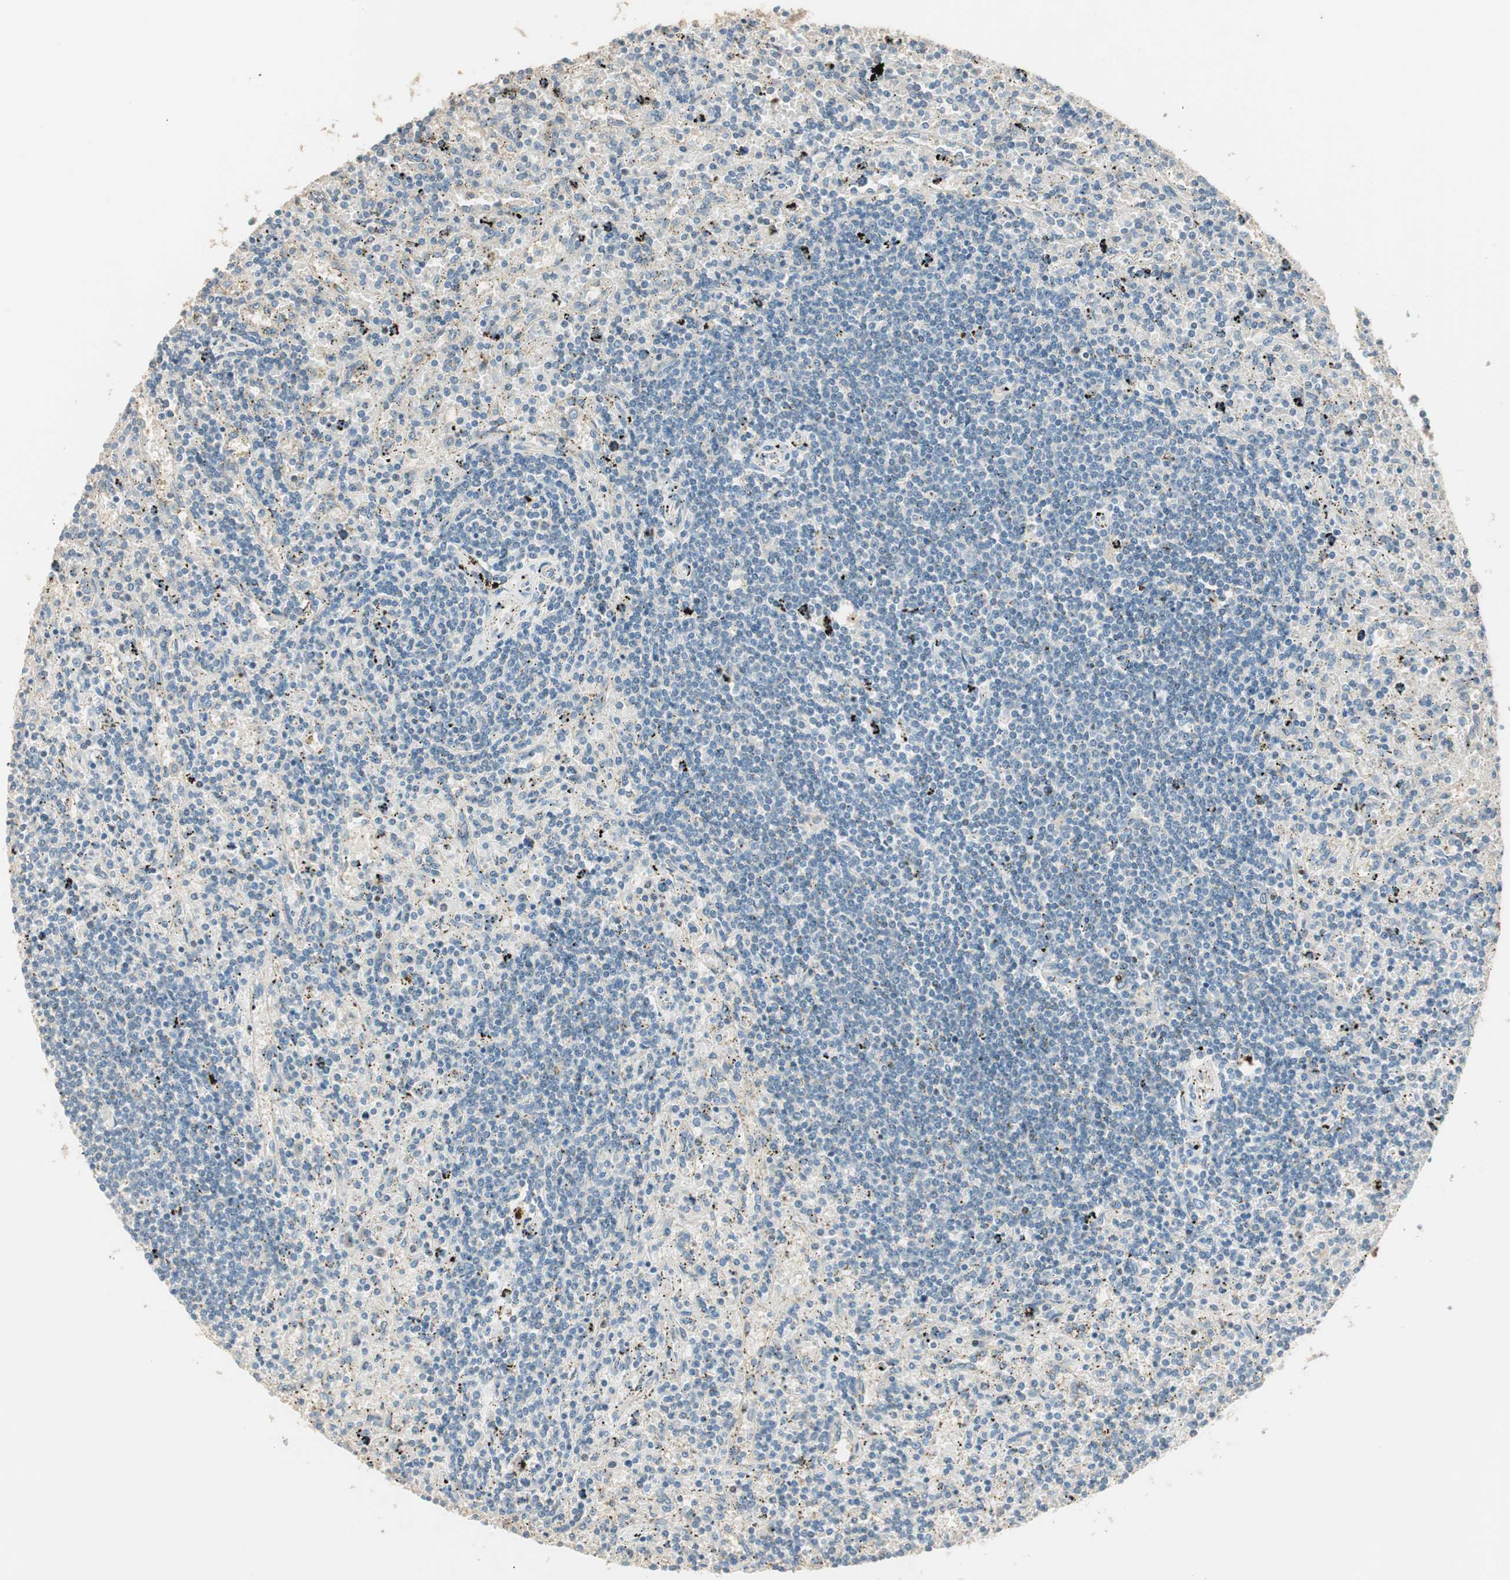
{"staining": {"intensity": "negative", "quantity": "none", "location": "none"}, "tissue": "lymphoma", "cell_type": "Tumor cells", "image_type": "cancer", "snomed": [{"axis": "morphology", "description": "Malignant lymphoma, non-Hodgkin's type, Low grade"}, {"axis": "topography", "description": "Spleen"}], "caption": "Image shows no protein positivity in tumor cells of low-grade malignant lymphoma, non-Hodgkin's type tissue.", "gene": "RUNX2", "patient": {"sex": "male", "age": 76}}